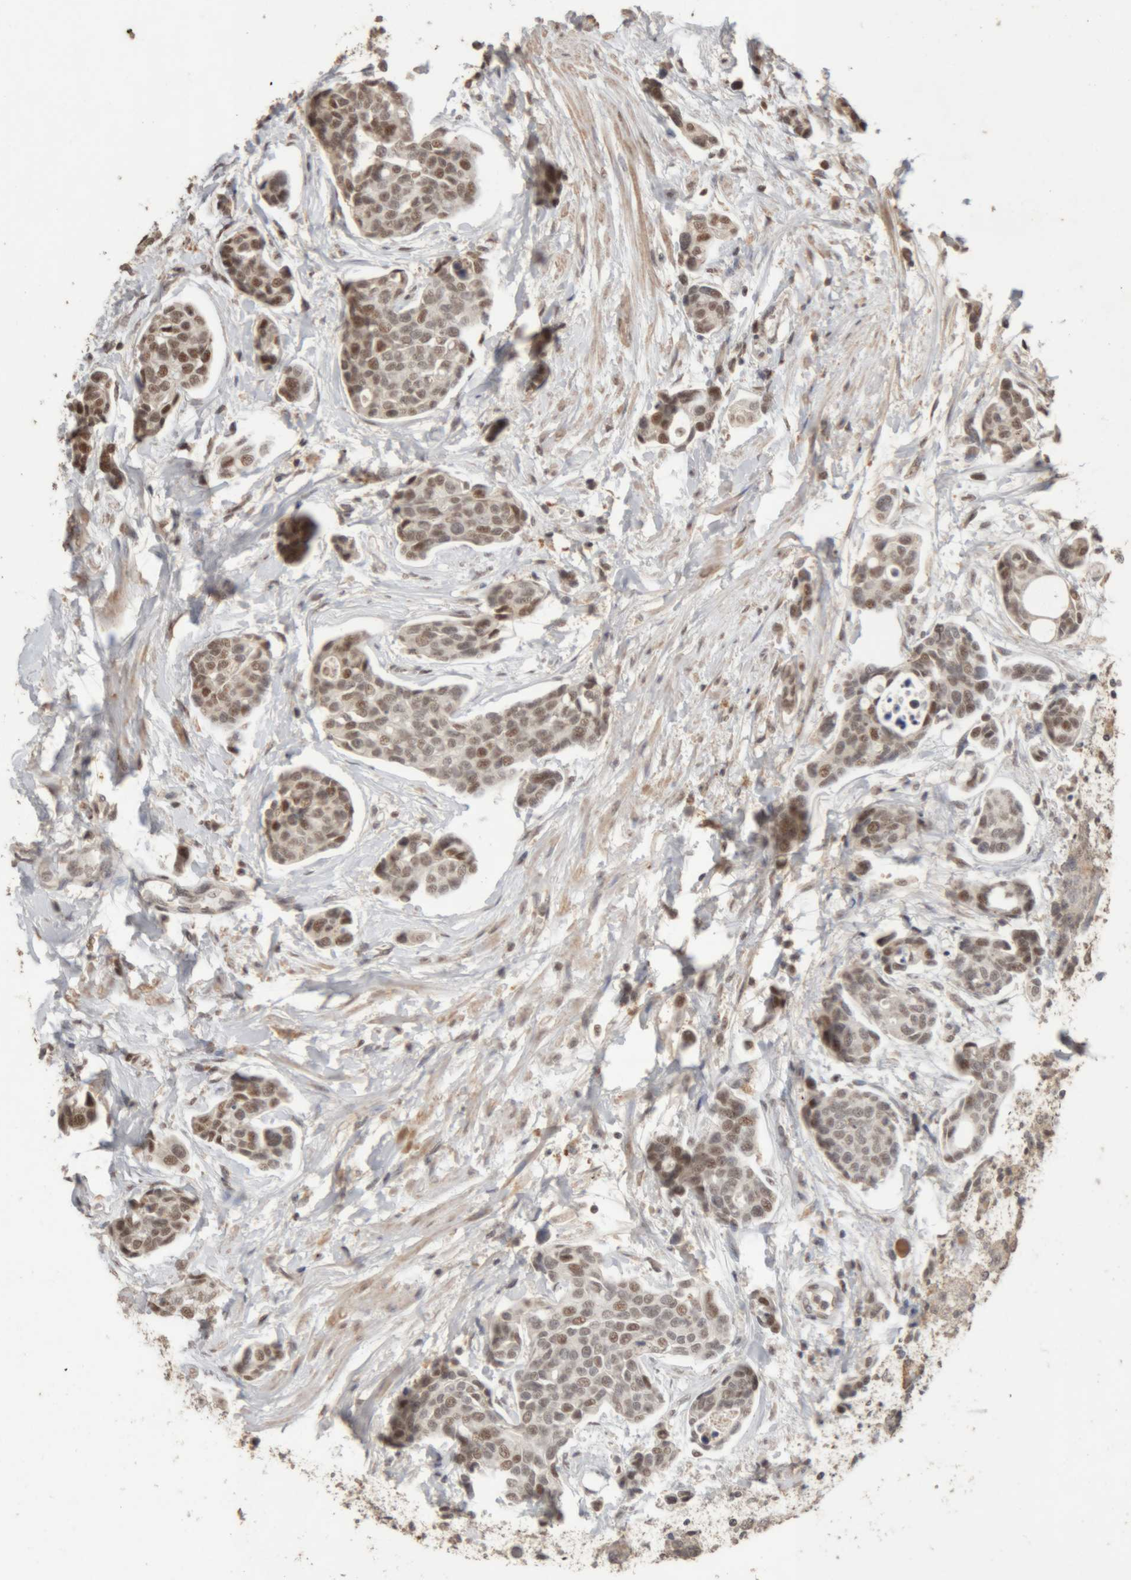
{"staining": {"intensity": "moderate", "quantity": ">75%", "location": "nuclear"}, "tissue": "urothelial cancer", "cell_type": "Tumor cells", "image_type": "cancer", "snomed": [{"axis": "morphology", "description": "Urothelial carcinoma, High grade"}, {"axis": "topography", "description": "Urinary bladder"}], "caption": "High-grade urothelial carcinoma stained with DAB (3,3'-diaminobenzidine) immunohistochemistry (IHC) demonstrates medium levels of moderate nuclear positivity in approximately >75% of tumor cells. The staining was performed using DAB (3,3'-diaminobenzidine) to visualize the protein expression in brown, while the nuclei were stained in blue with hematoxylin (Magnification: 20x).", "gene": "KEAP1", "patient": {"sex": "male", "age": 78}}